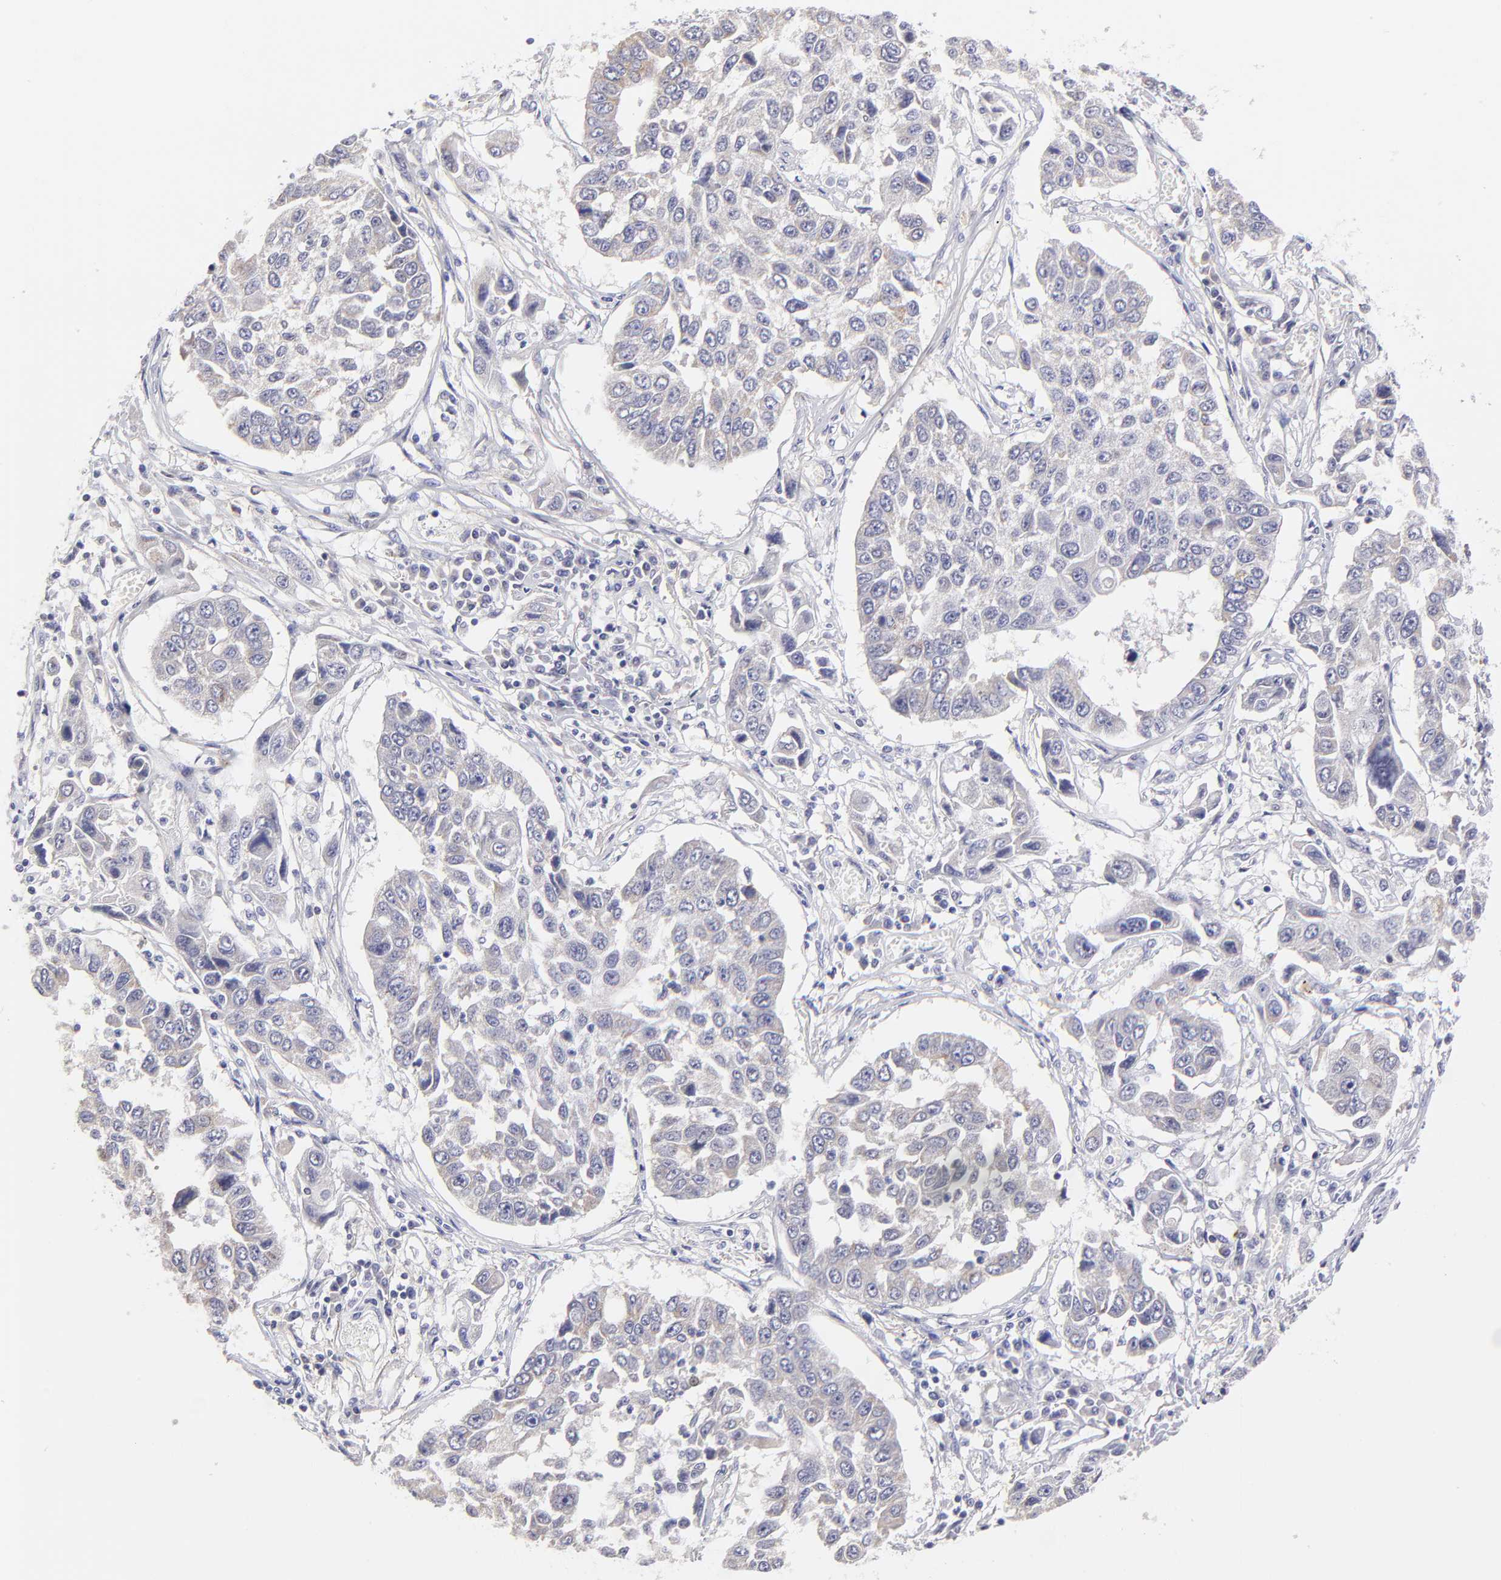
{"staining": {"intensity": "negative", "quantity": "none", "location": "none"}, "tissue": "lung cancer", "cell_type": "Tumor cells", "image_type": "cancer", "snomed": [{"axis": "morphology", "description": "Squamous cell carcinoma, NOS"}, {"axis": "topography", "description": "Lung"}], "caption": "The immunohistochemistry (IHC) micrograph has no significant positivity in tumor cells of squamous cell carcinoma (lung) tissue.", "gene": "BTG2", "patient": {"sex": "male", "age": 71}}